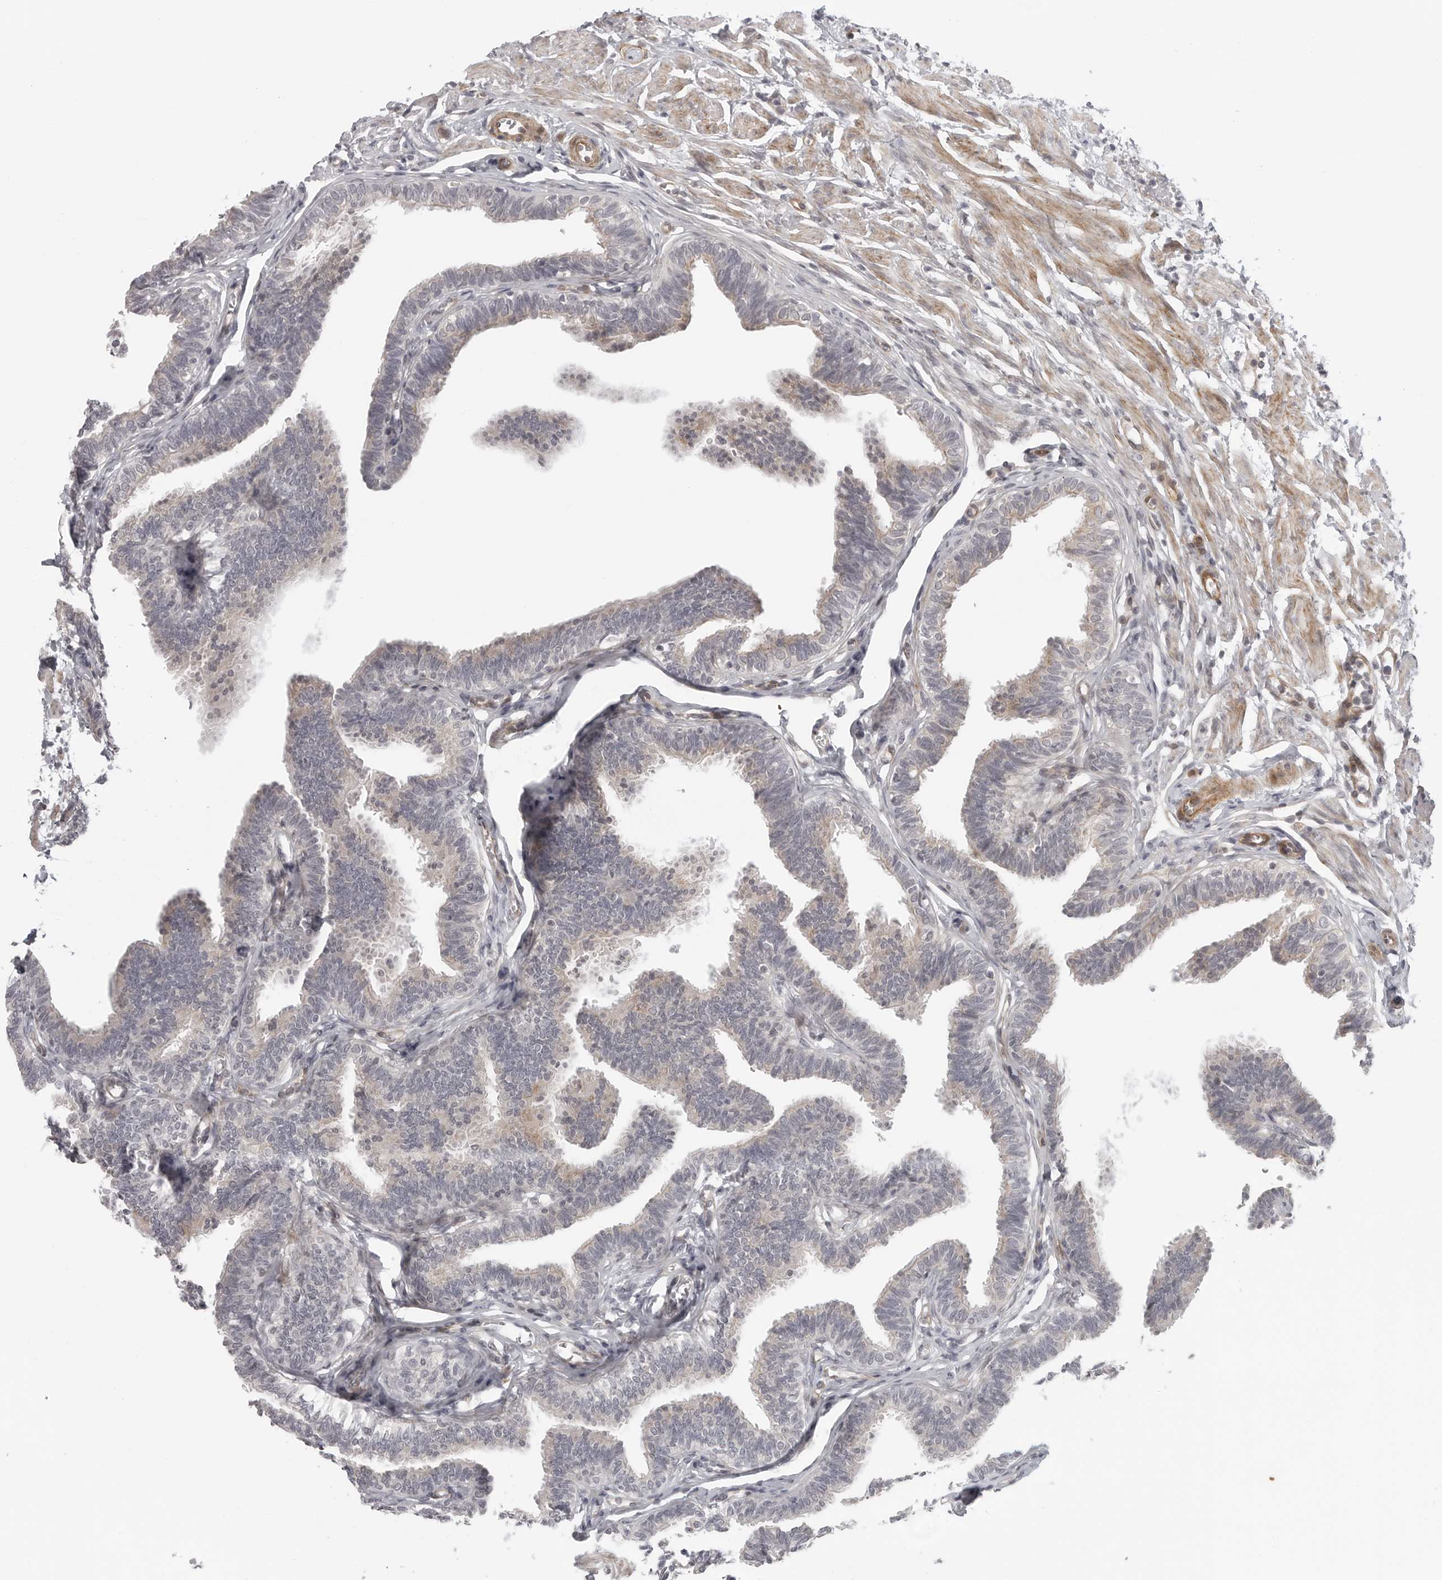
{"staining": {"intensity": "negative", "quantity": "none", "location": "none"}, "tissue": "fallopian tube", "cell_type": "Glandular cells", "image_type": "normal", "snomed": [{"axis": "morphology", "description": "Normal tissue, NOS"}, {"axis": "topography", "description": "Fallopian tube"}, {"axis": "topography", "description": "Ovary"}], "caption": "Immunohistochemical staining of normal human fallopian tube displays no significant staining in glandular cells.", "gene": "TUT4", "patient": {"sex": "female", "age": 23}}